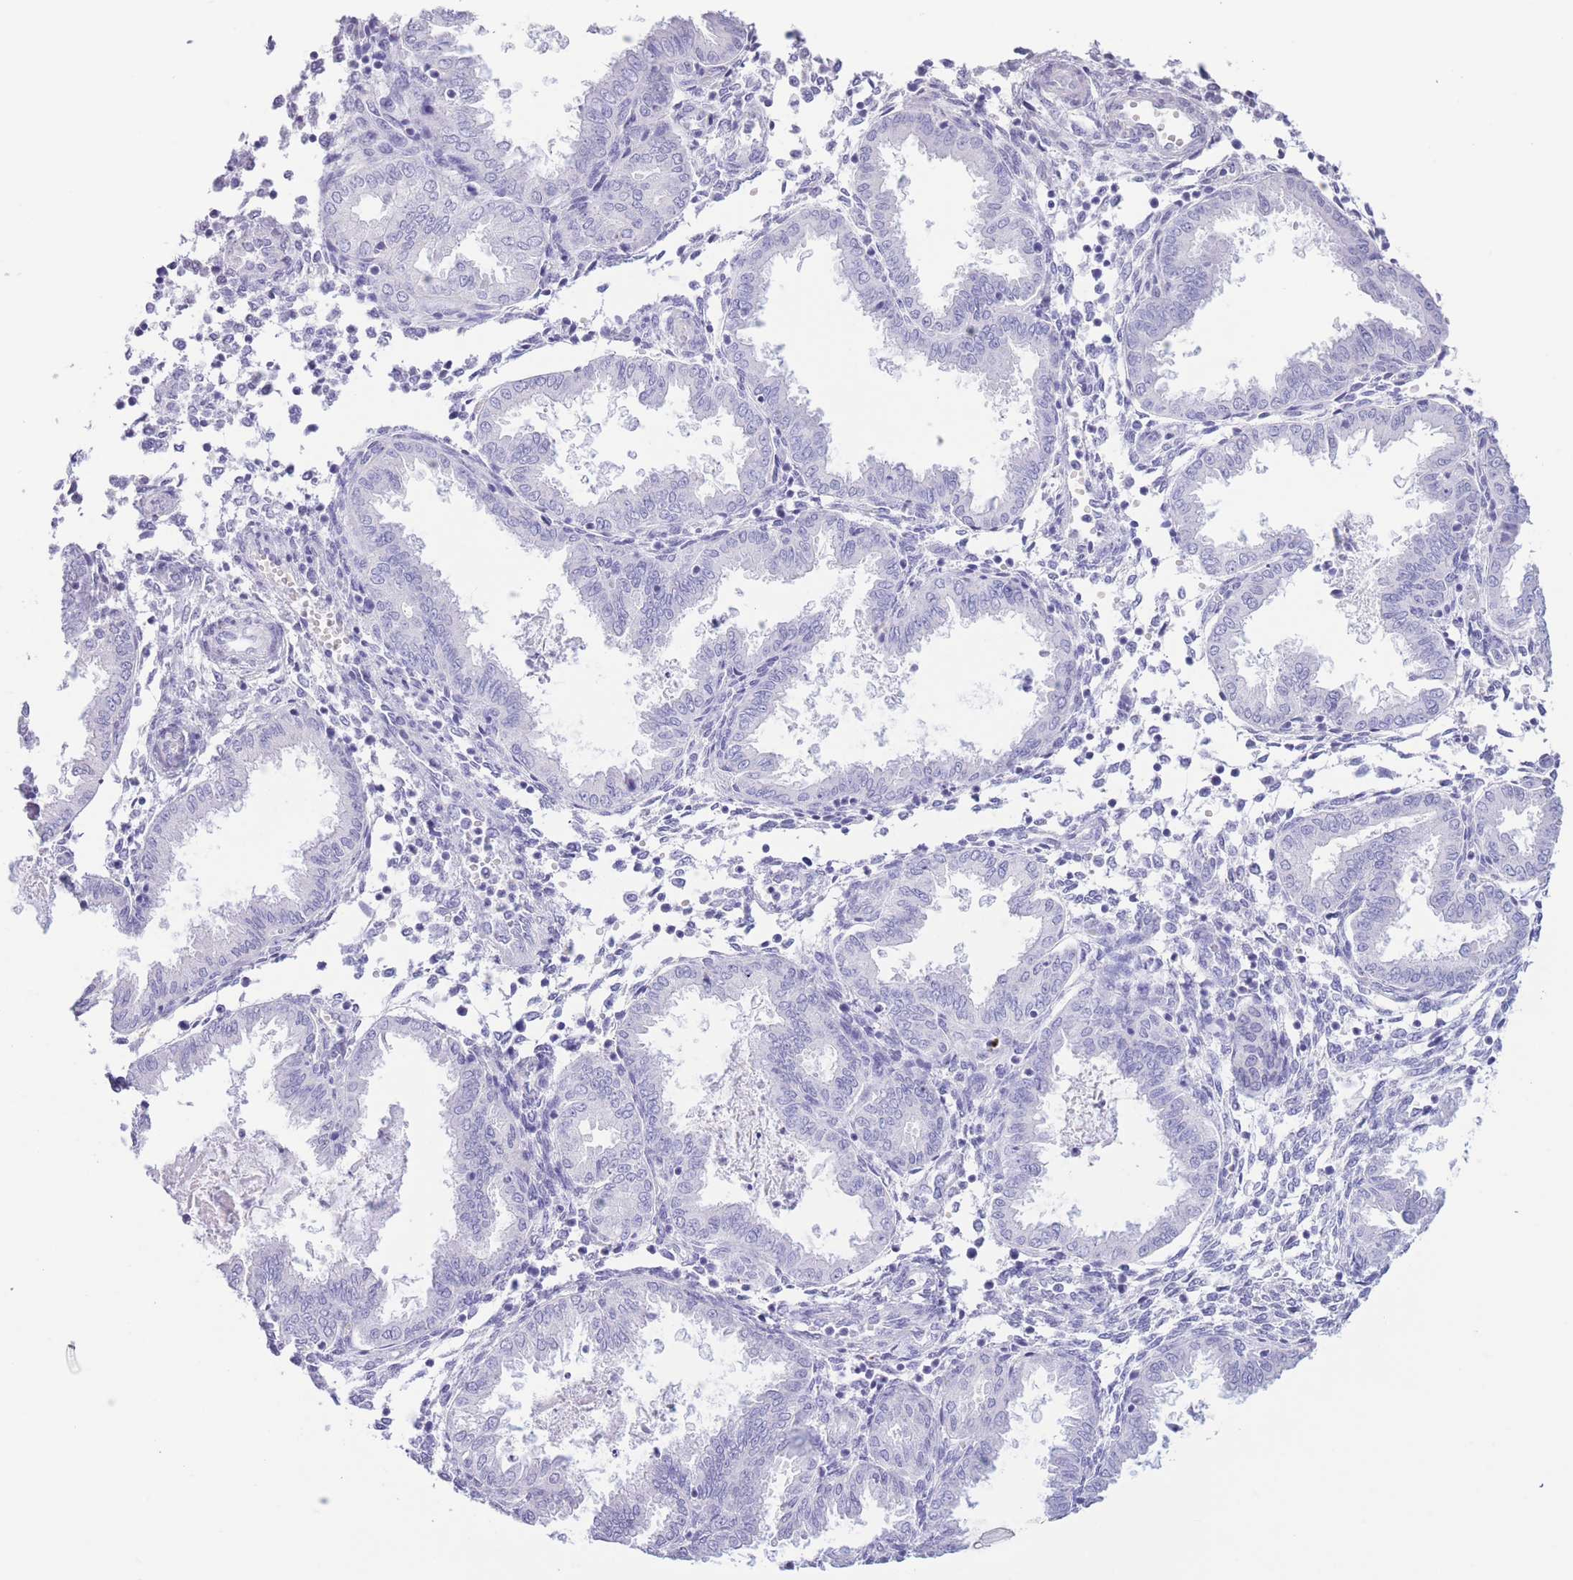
{"staining": {"intensity": "negative", "quantity": "none", "location": "none"}, "tissue": "endometrium", "cell_type": "Cells in endometrial stroma", "image_type": "normal", "snomed": [{"axis": "morphology", "description": "Normal tissue, NOS"}, {"axis": "topography", "description": "Endometrium"}], "caption": "An image of endometrium stained for a protein demonstrates no brown staining in cells in endometrial stroma.", "gene": "PKLR", "patient": {"sex": "female", "age": 33}}